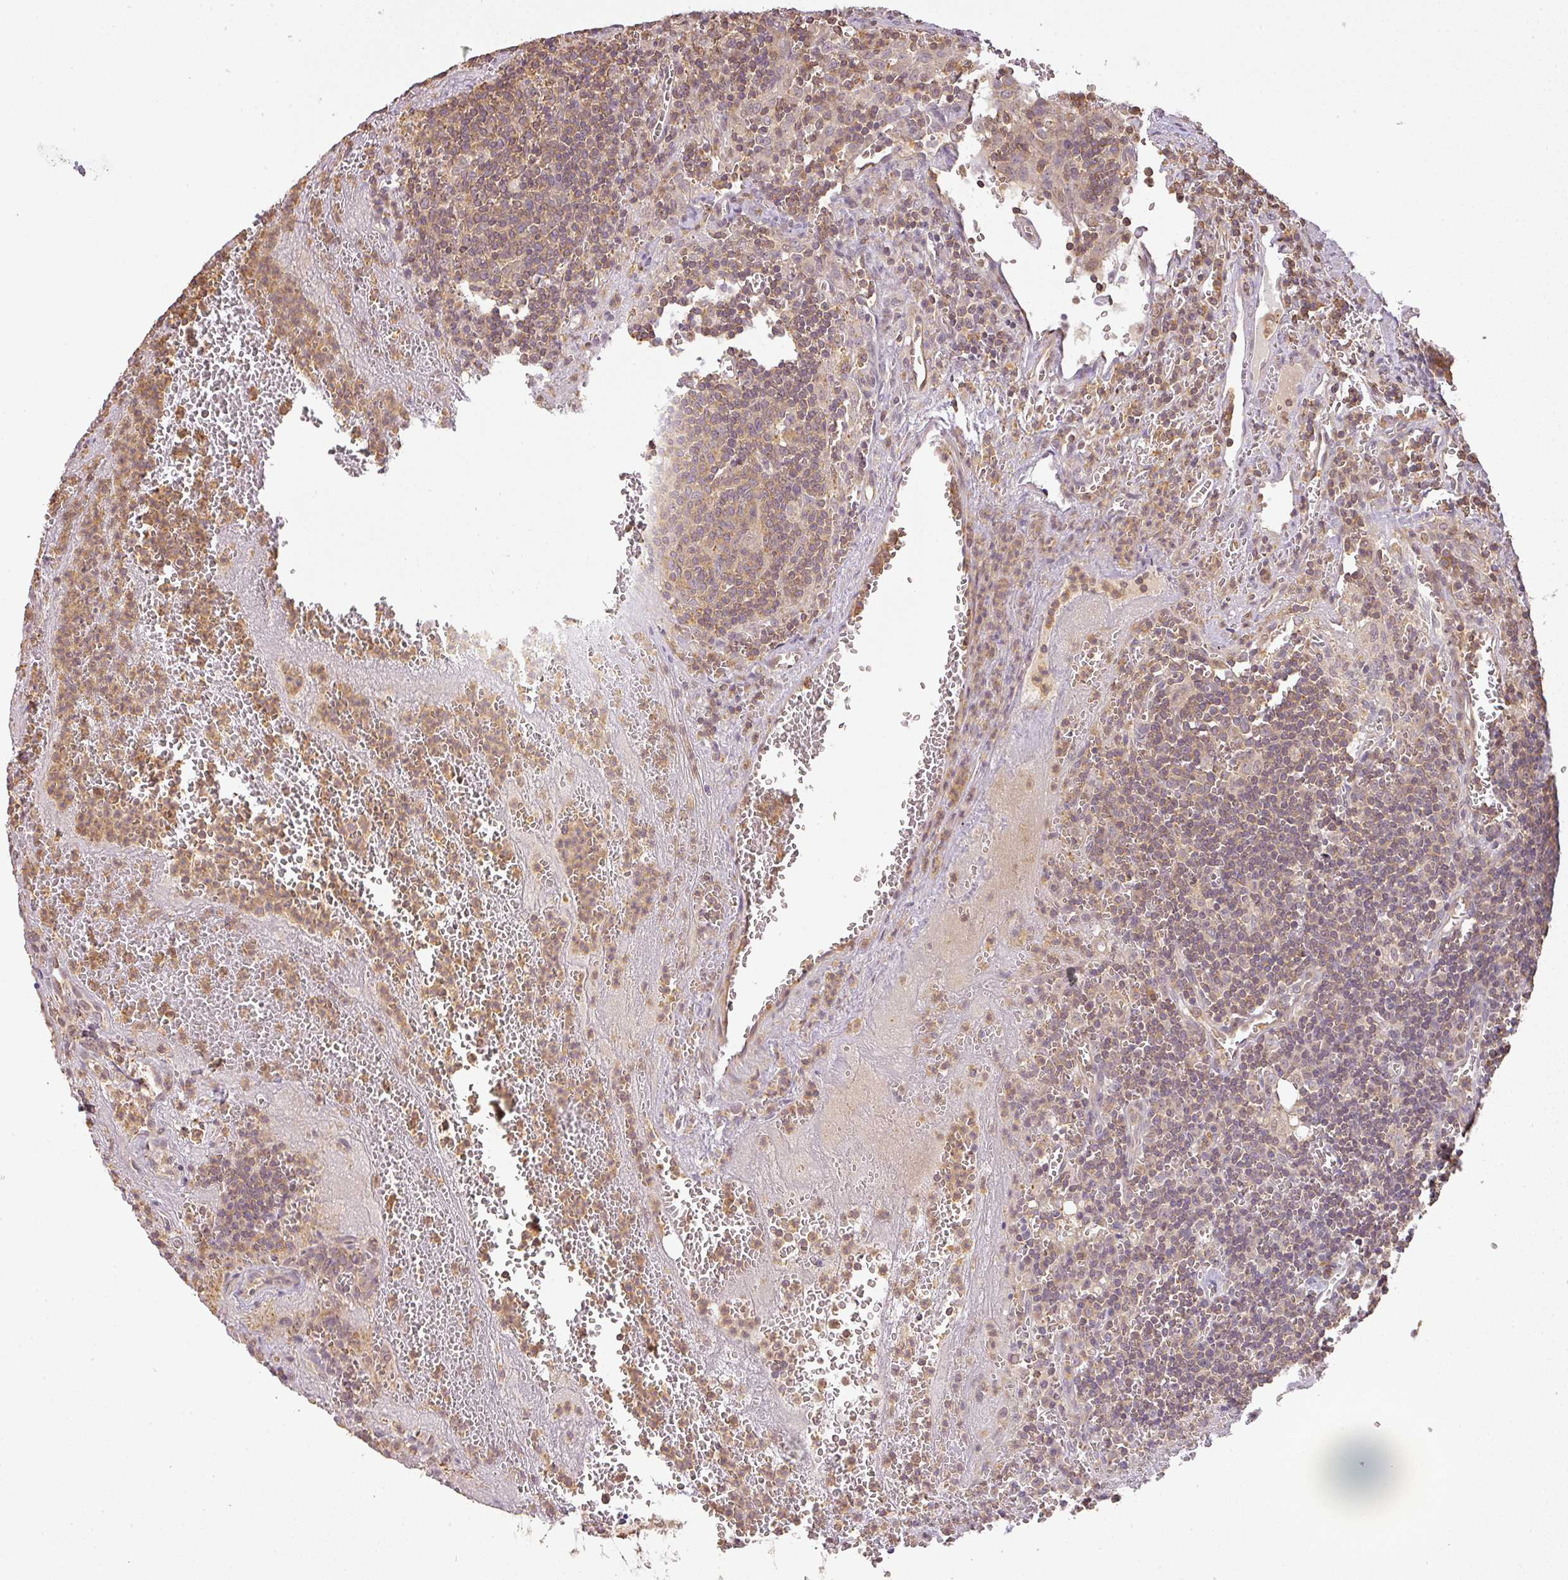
{"staining": {"intensity": "moderate", "quantity": "<25%", "location": "cytoplasmic/membranous"}, "tissue": "lymph node", "cell_type": "Germinal center cells", "image_type": "normal", "snomed": [{"axis": "morphology", "description": "Normal tissue, NOS"}, {"axis": "topography", "description": "Lymph node"}], "caption": "DAB immunohistochemical staining of unremarkable lymph node shows moderate cytoplasmic/membranous protein staining in approximately <25% of germinal center cells.", "gene": "TCL1B", "patient": {"sex": "male", "age": 50}}